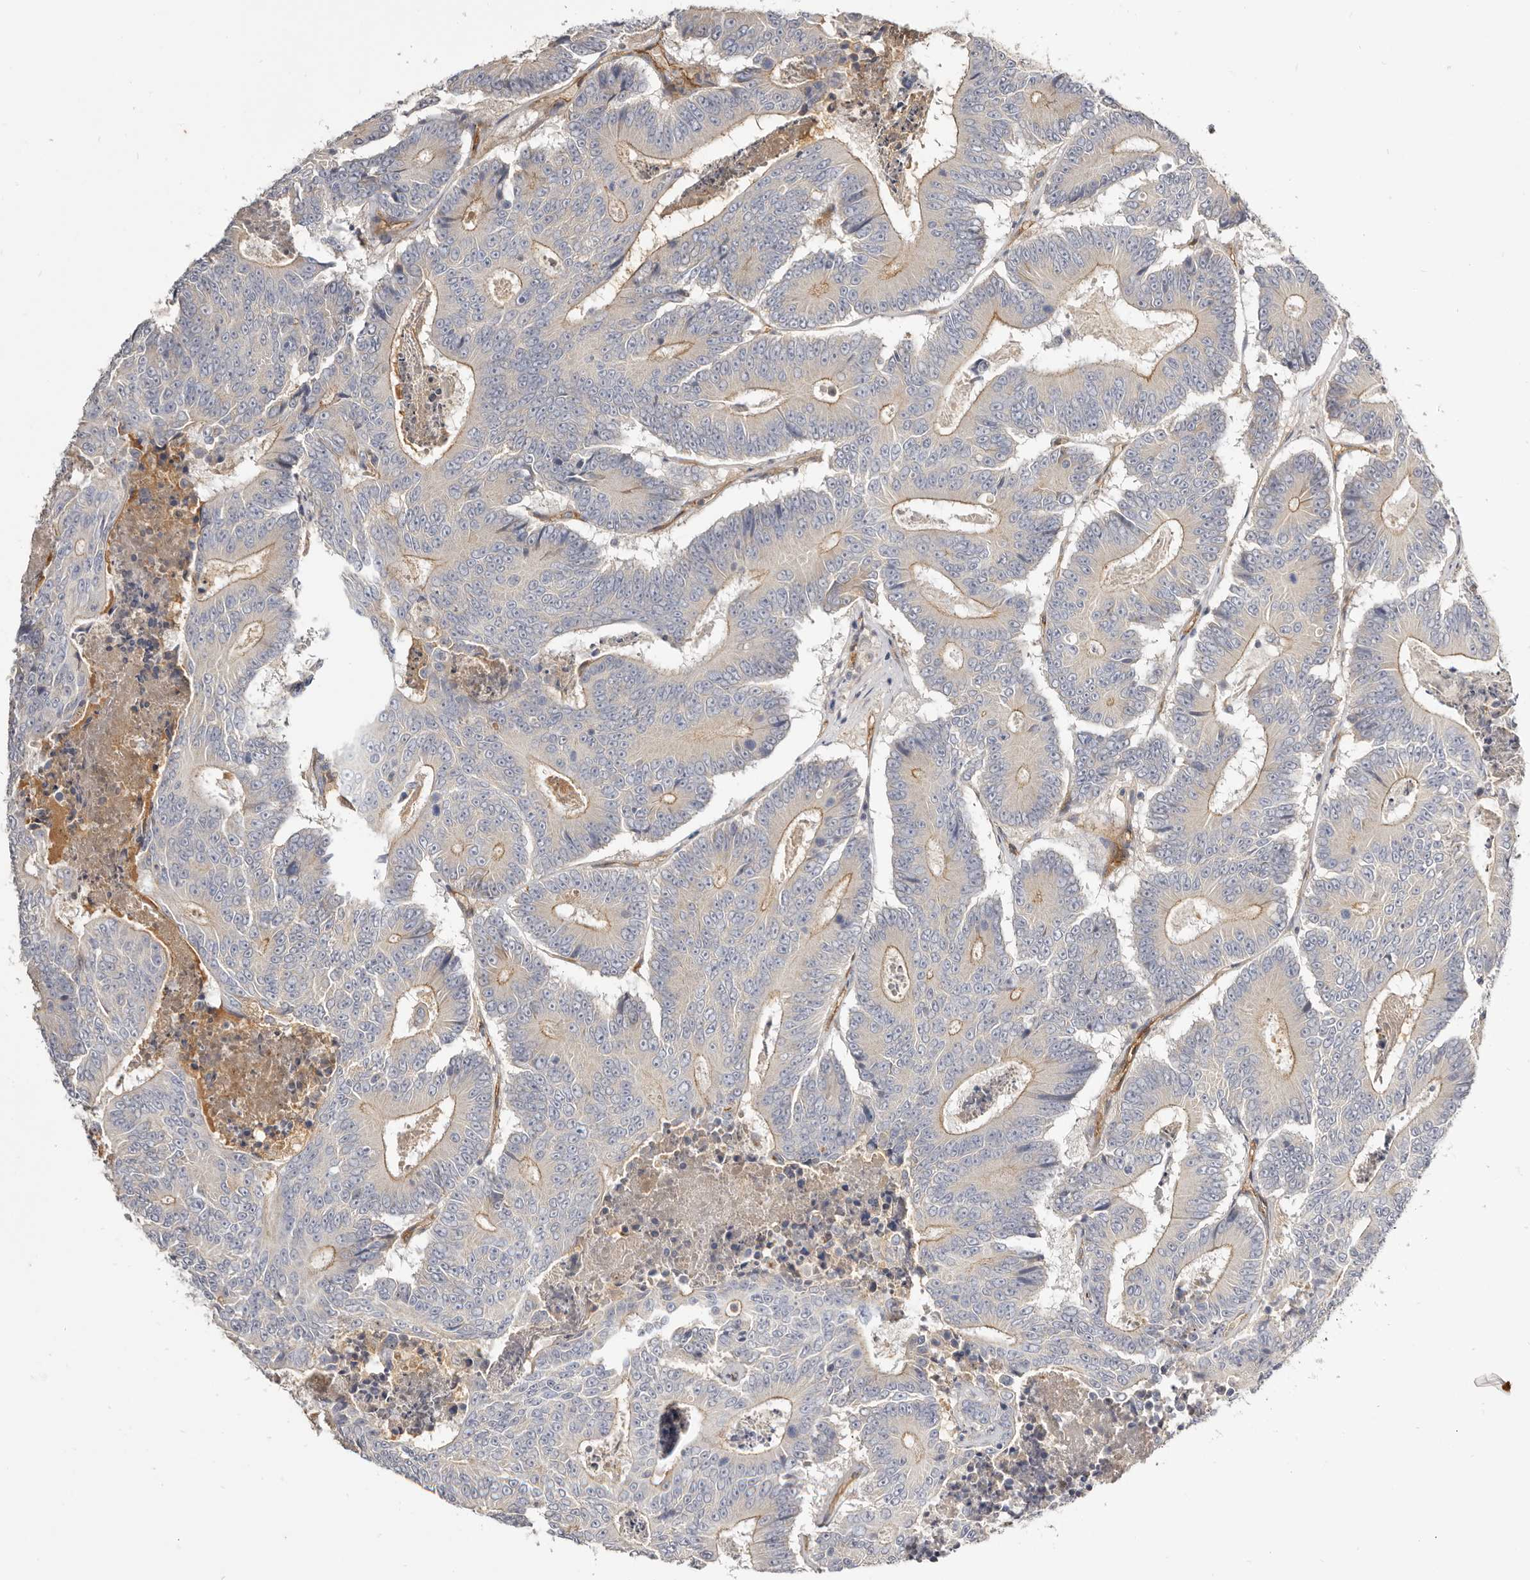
{"staining": {"intensity": "weak", "quantity": "<25%", "location": "cytoplasmic/membranous"}, "tissue": "colorectal cancer", "cell_type": "Tumor cells", "image_type": "cancer", "snomed": [{"axis": "morphology", "description": "Adenocarcinoma, NOS"}, {"axis": "topography", "description": "Colon"}], "caption": "This is a image of immunohistochemistry (IHC) staining of colorectal adenocarcinoma, which shows no staining in tumor cells.", "gene": "ADAMTS9", "patient": {"sex": "male", "age": 83}}